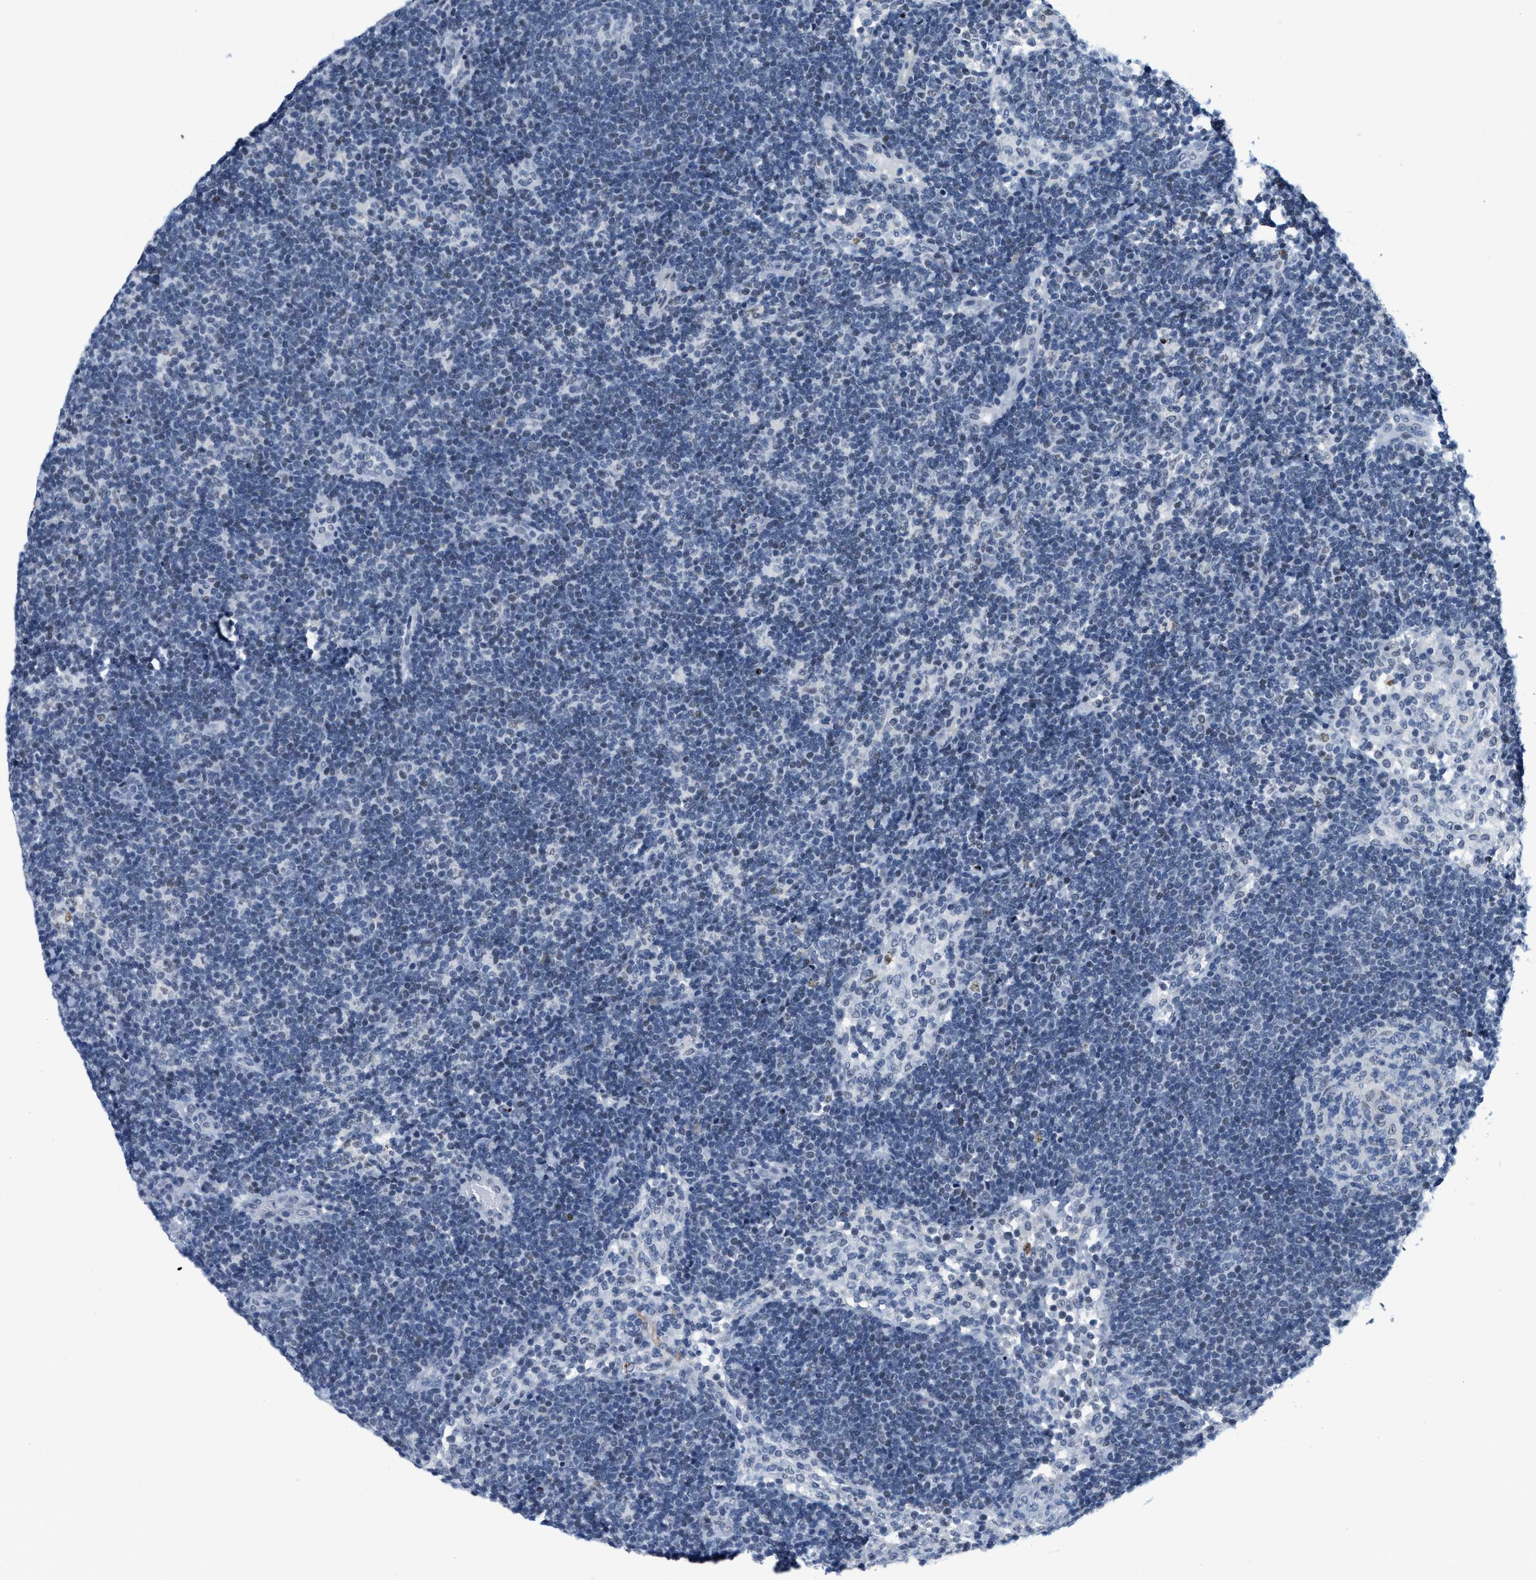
{"staining": {"intensity": "negative", "quantity": "none", "location": "none"}, "tissue": "lymph node", "cell_type": "Germinal center cells", "image_type": "normal", "snomed": [{"axis": "morphology", "description": "Normal tissue, NOS"}, {"axis": "morphology", "description": "Carcinoid, malignant, NOS"}, {"axis": "topography", "description": "Lymph node"}], "caption": "Germinal center cells show no significant positivity in benign lymph node.", "gene": "SETD1B", "patient": {"sex": "male", "age": 47}}